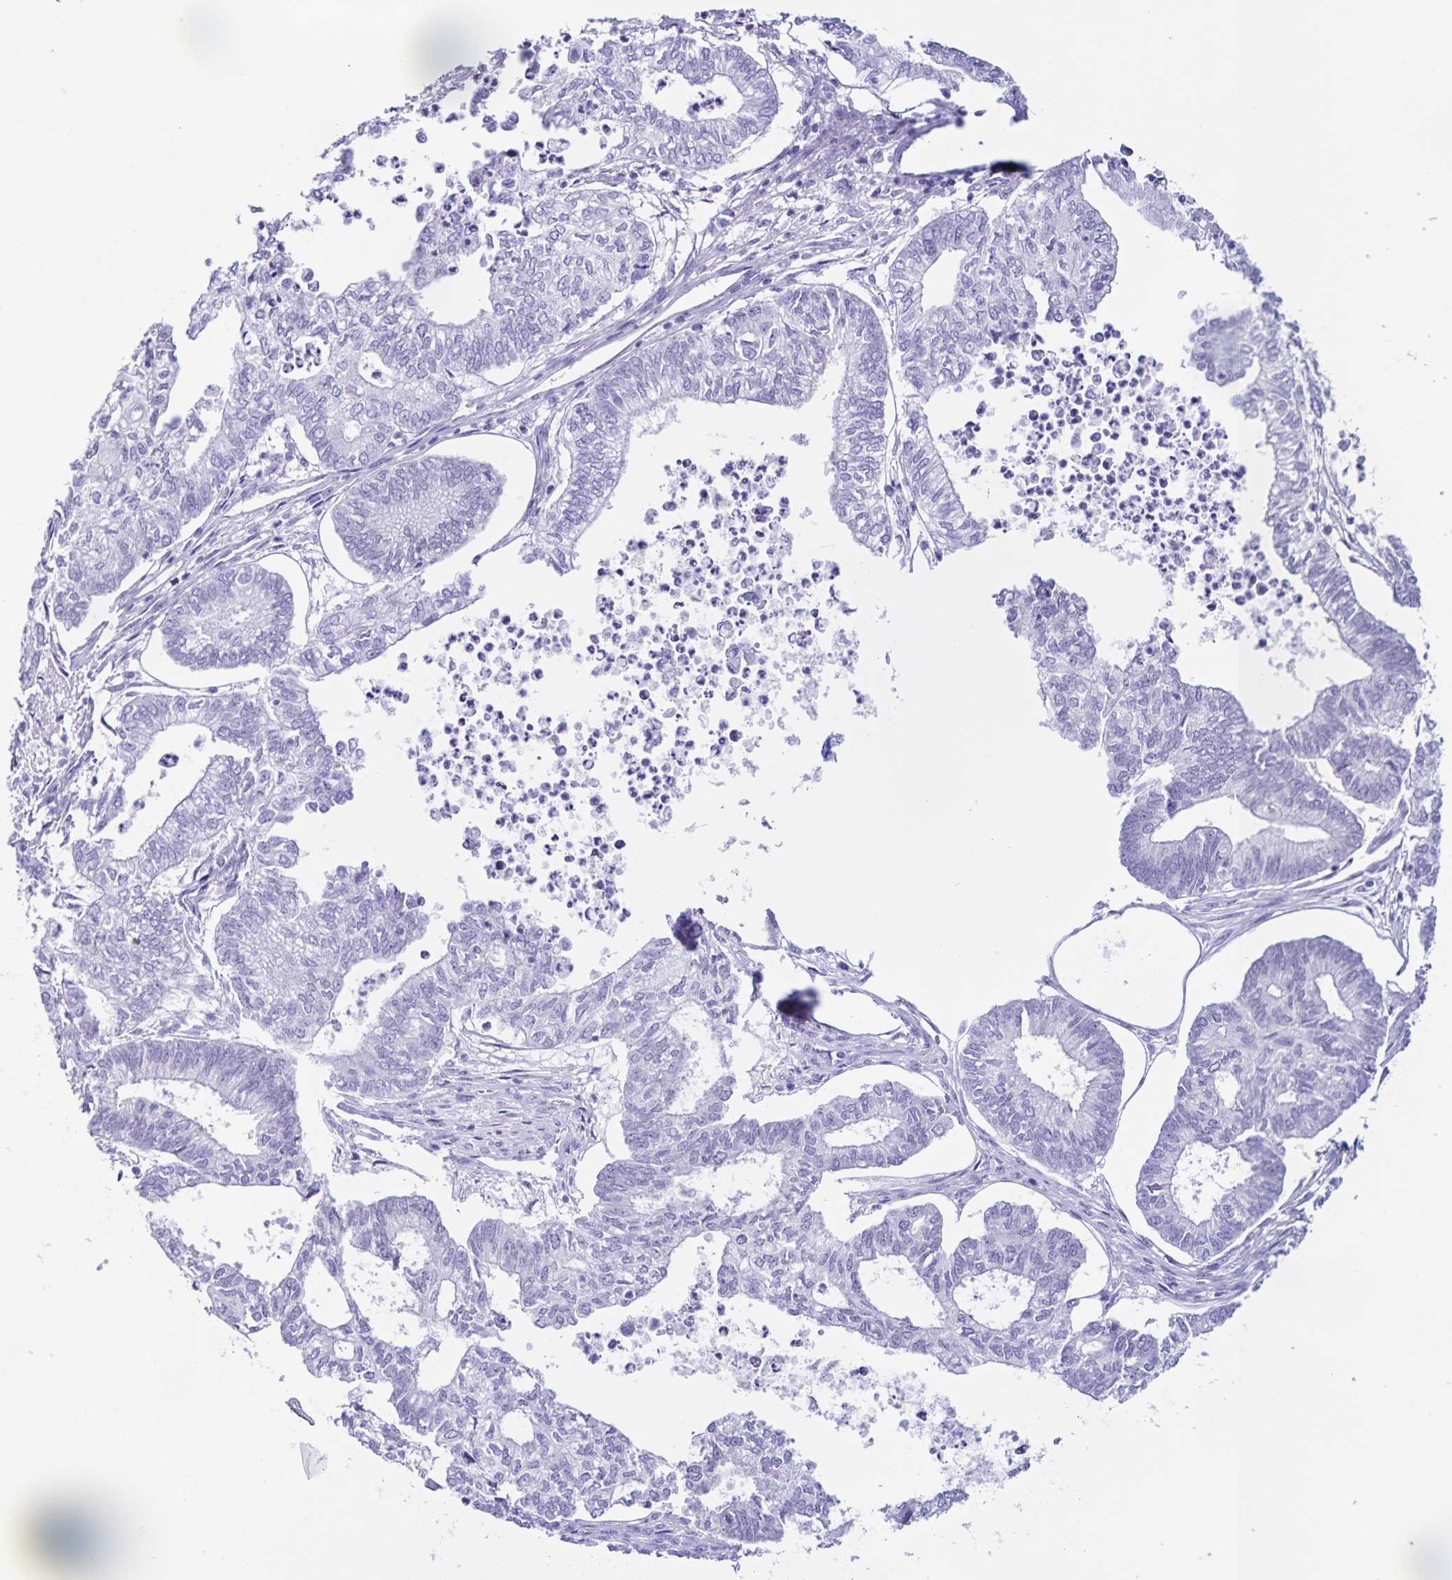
{"staining": {"intensity": "negative", "quantity": "none", "location": "none"}, "tissue": "ovarian cancer", "cell_type": "Tumor cells", "image_type": "cancer", "snomed": [{"axis": "morphology", "description": "Carcinoma, endometroid"}, {"axis": "topography", "description": "Ovary"}], "caption": "This is a micrograph of immunohistochemistry staining of ovarian cancer (endometroid carcinoma), which shows no expression in tumor cells.", "gene": "FAM170A", "patient": {"sex": "female", "age": 64}}